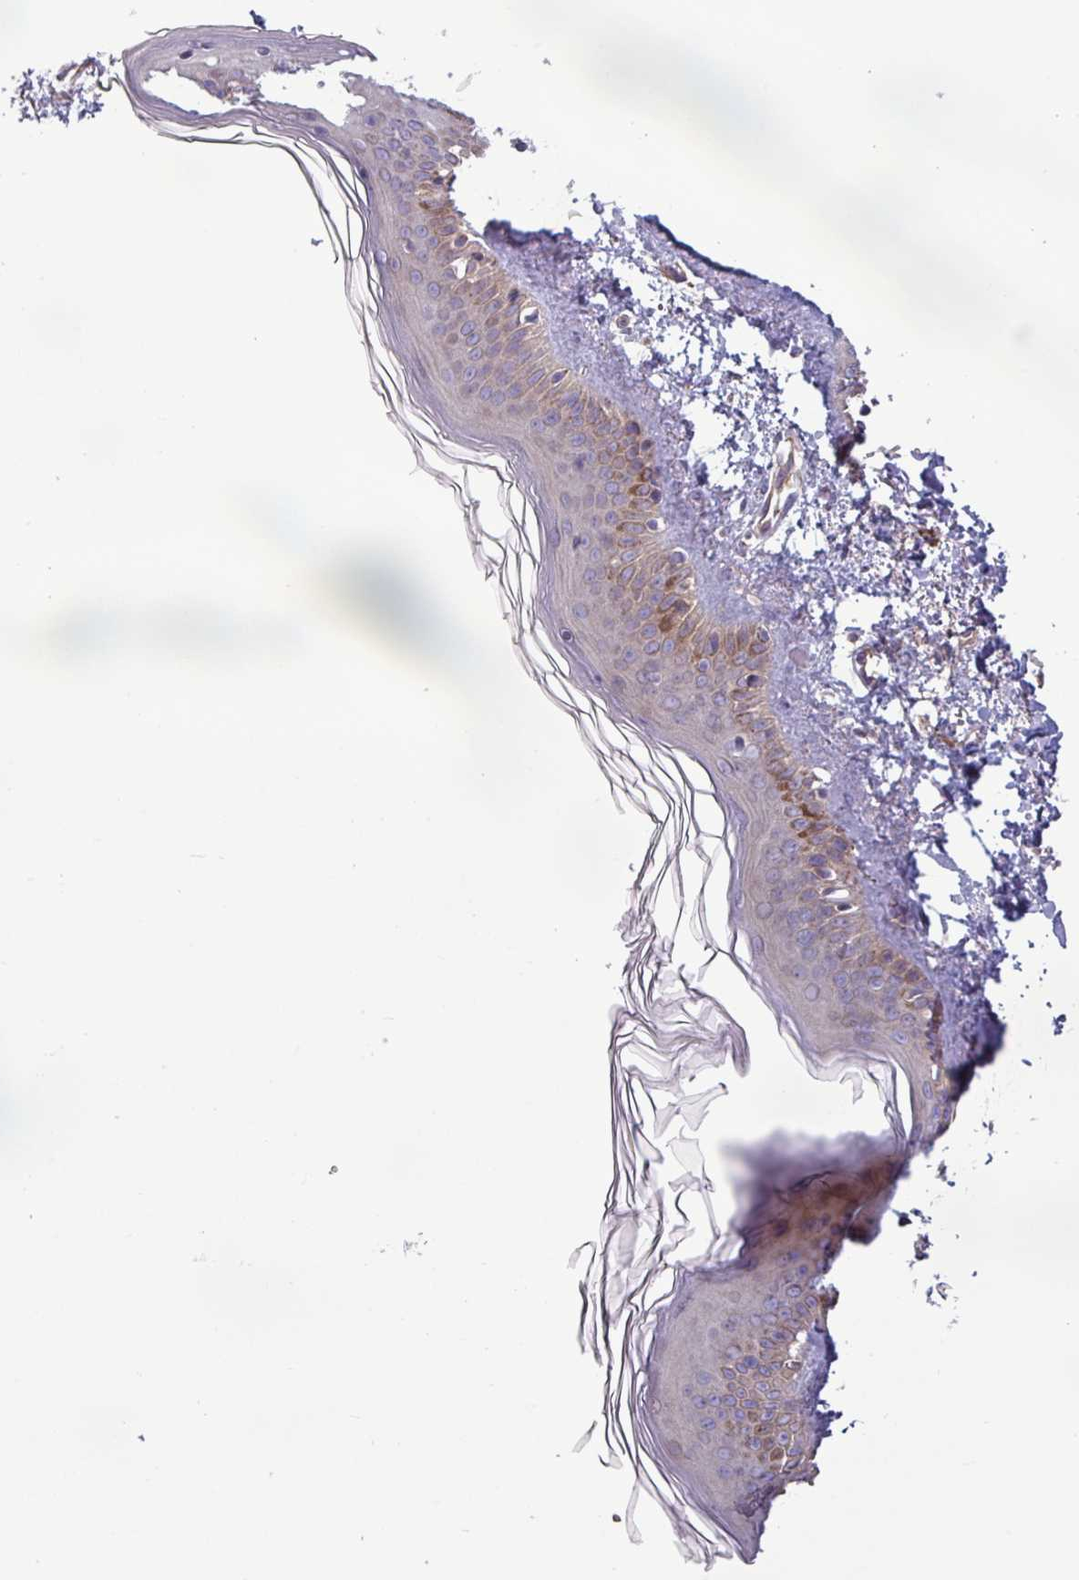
{"staining": {"intensity": "negative", "quantity": "none", "location": "none"}, "tissue": "skin", "cell_type": "Fibroblasts", "image_type": "normal", "snomed": [{"axis": "morphology", "description": "Normal tissue, NOS"}, {"axis": "topography", "description": "Skin"}], "caption": "The micrograph exhibits no significant positivity in fibroblasts of skin.", "gene": "PLIN2", "patient": {"sex": "female", "age": 58}}